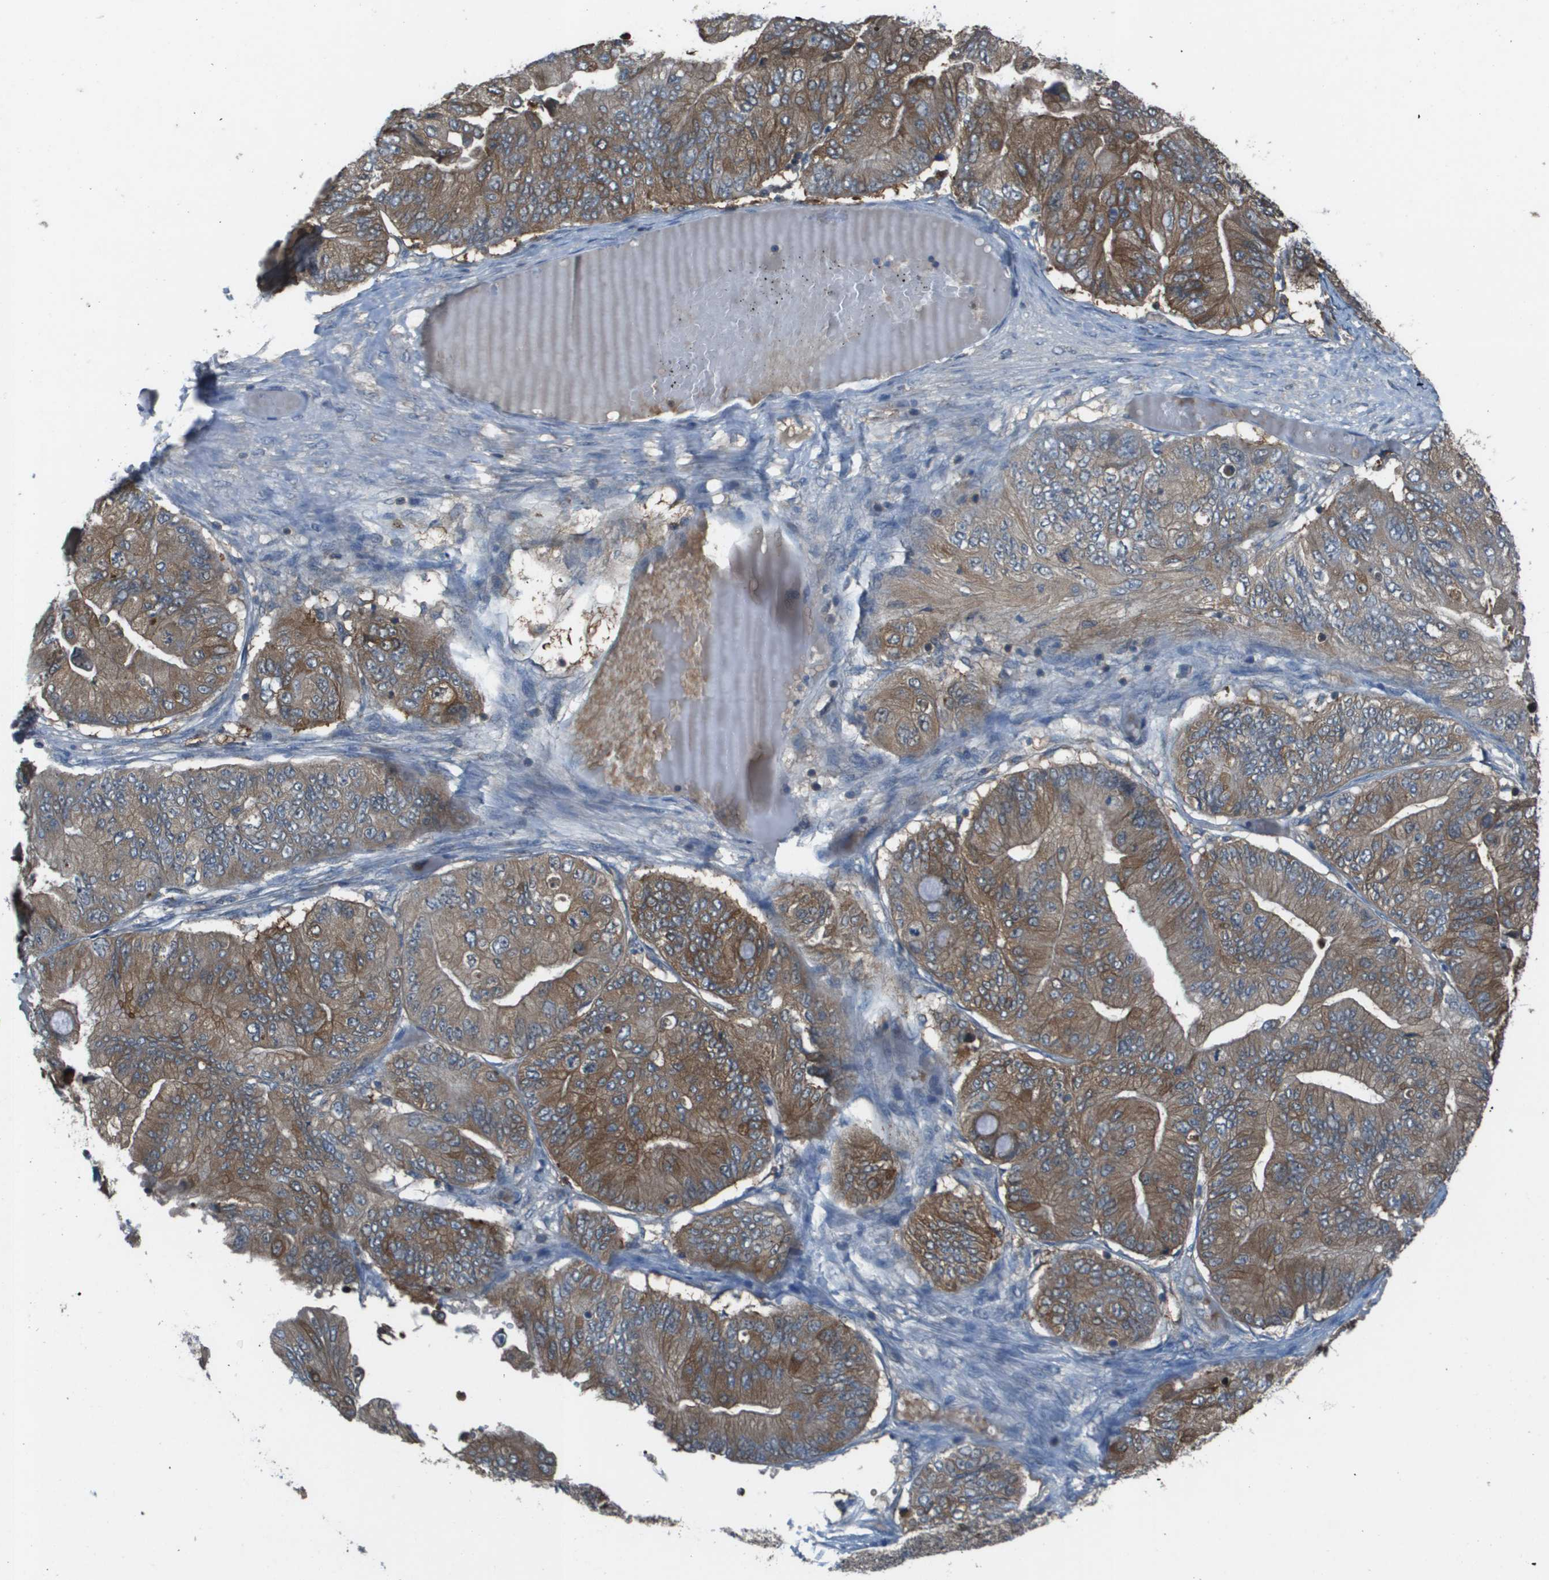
{"staining": {"intensity": "moderate", "quantity": ">75%", "location": "cytoplasmic/membranous"}, "tissue": "ovarian cancer", "cell_type": "Tumor cells", "image_type": "cancer", "snomed": [{"axis": "morphology", "description": "Cystadenocarcinoma, mucinous, NOS"}, {"axis": "topography", "description": "Ovary"}], "caption": "Mucinous cystadenocarcinoma (ovarian) tissue exhibits moderate cytoplasmic/membranous staining in about >75% of tumor cells", "gene": "CAMK4", "patient": {"sex": "female", "age": 61}}